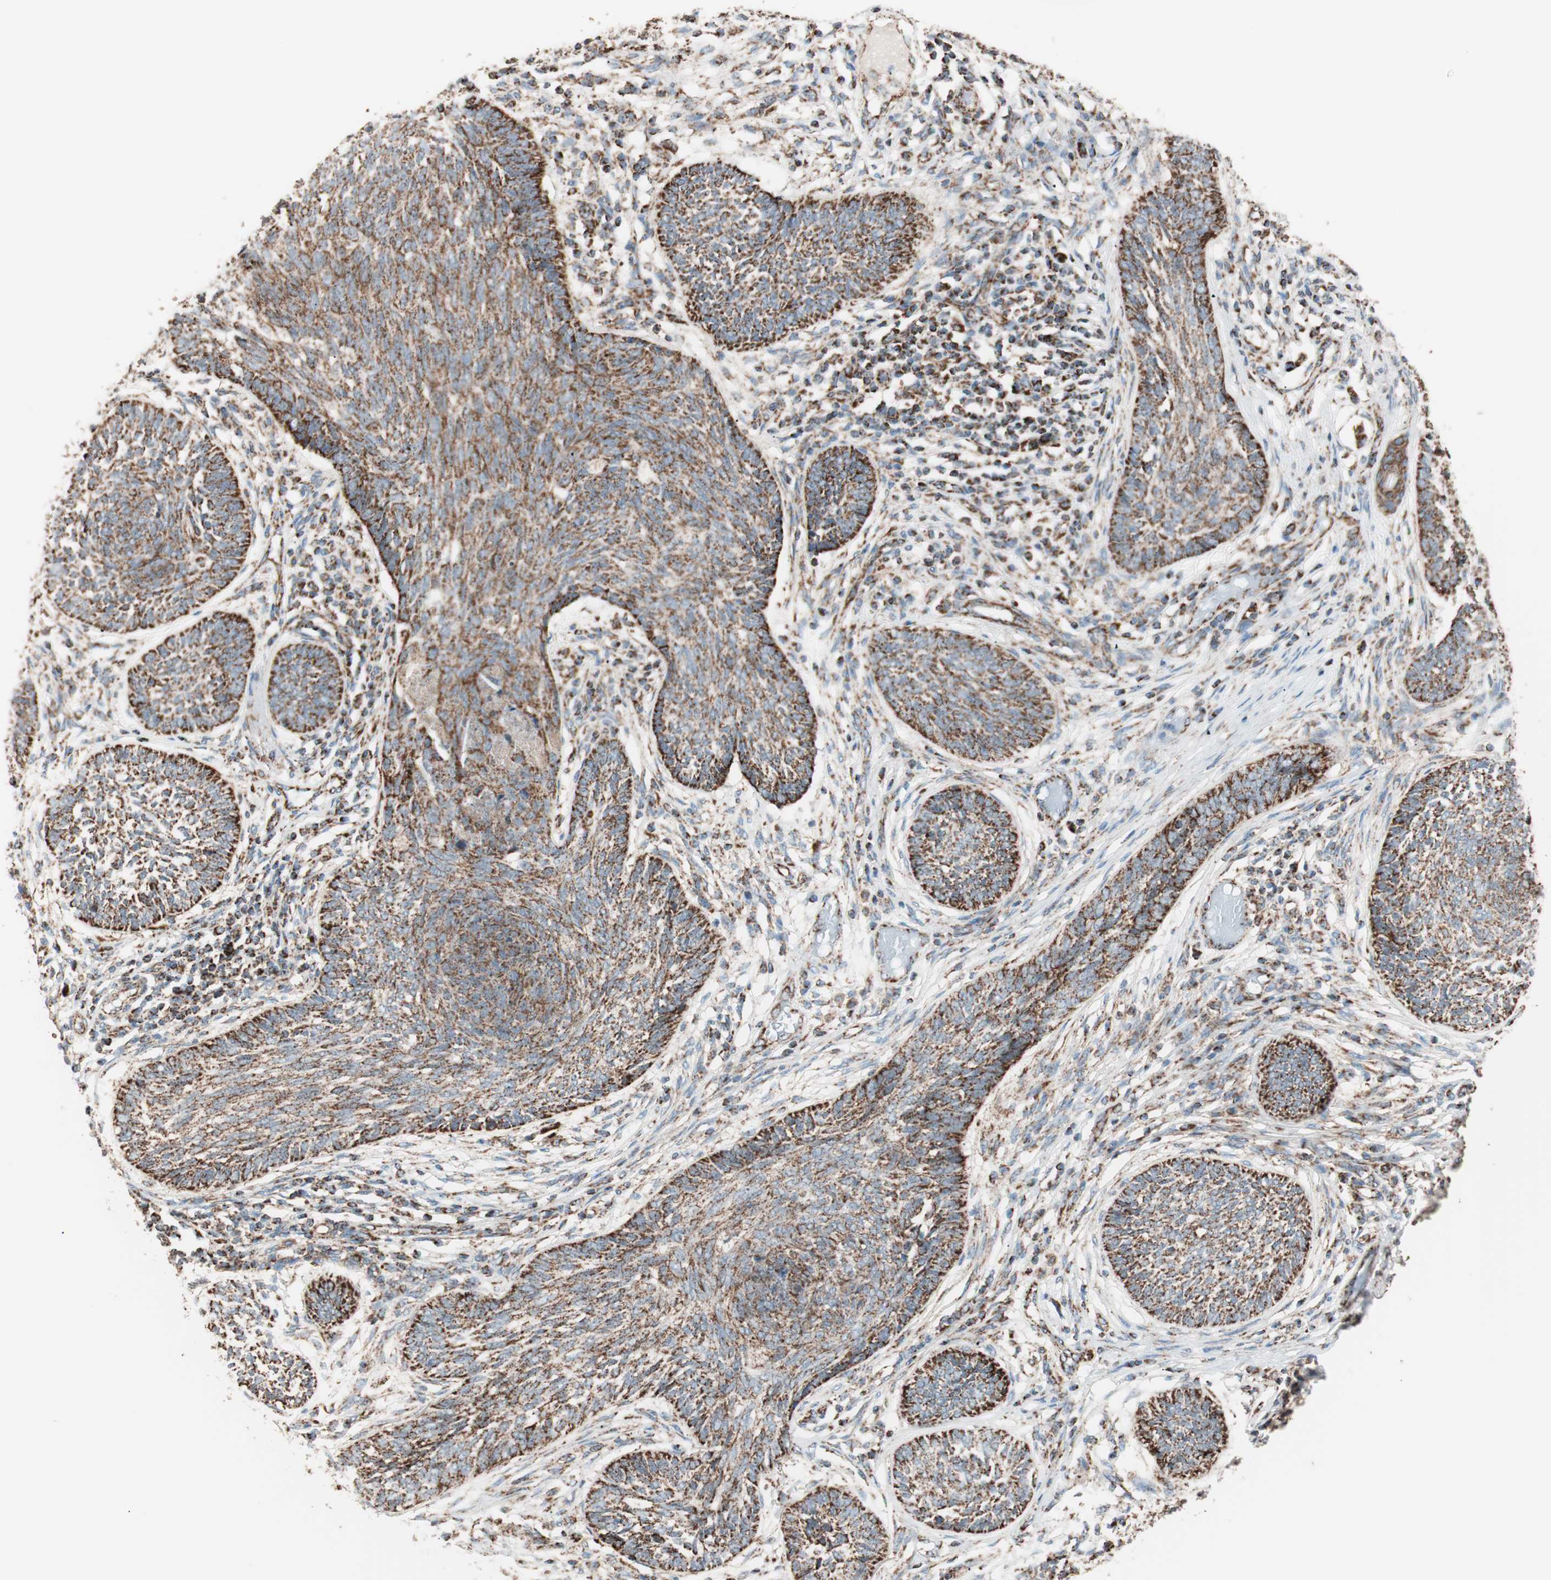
{"staining": {"intensity": "strong", "quantity": ">75%", "location": "cytoplasmic/membranous"}, "tissue": "skin cancer", "cell_type": "Tumor cells", "image_type": "cancer", "snomed": [{"axis": "morphology", "description": "Papilloma, NOS"}, {"axis": "morphology", "description": "Basal cell carcinoma"}, {"axis": "topography", "description": "Skin"}], "caption": "IHC histopathology image of papilloma (skin) stained for a protein (brown), which shows high levels of strong cytoplasmic/membranous positivity in approximately >75% of tumor cells.", "gene": "TOMM22", "patient": {"sex": "male", "age": 87}}